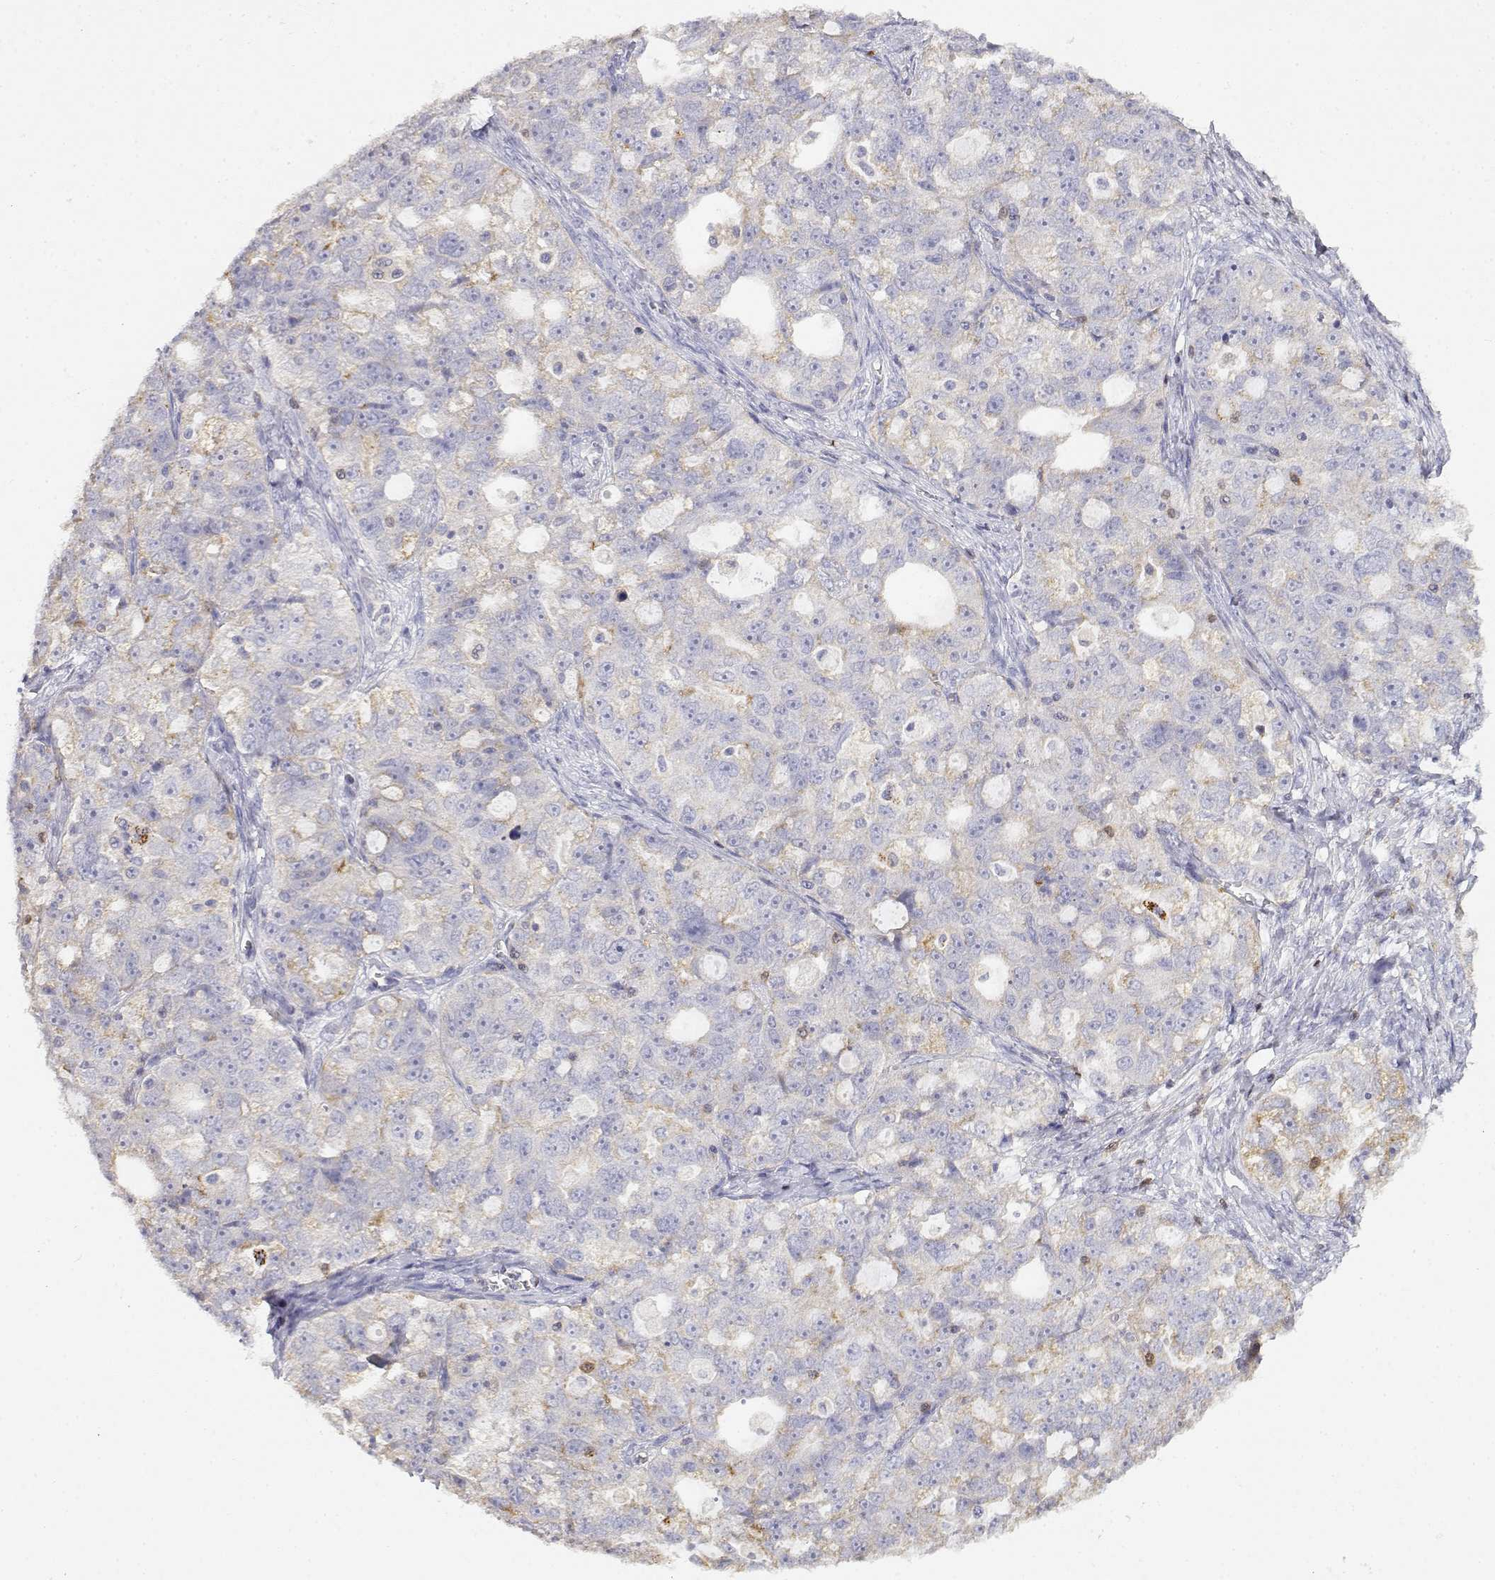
{"staining": {"intensity": "weak", "quantity": ">75%", "location": "cytoplasmic/membranous"}, "tissue": "ovarian cancer", "cell_type": "Tumor cells", "image_type": "cancer", "snomed": [{"axis": "morphology", "description": "Cystadenocarcinoma, serous, NOS"}, {"axis": "topography", "description": "Ovary"}], "caption": "Ovarian serous cystadenocarcinoma was stained to show a protein in brown. There is low levels of weak cytoplasmic/membranous positivity in about >75% of tumor cells.", "gene": "ADA", "patient": {"sex": "female", "age": 51}}